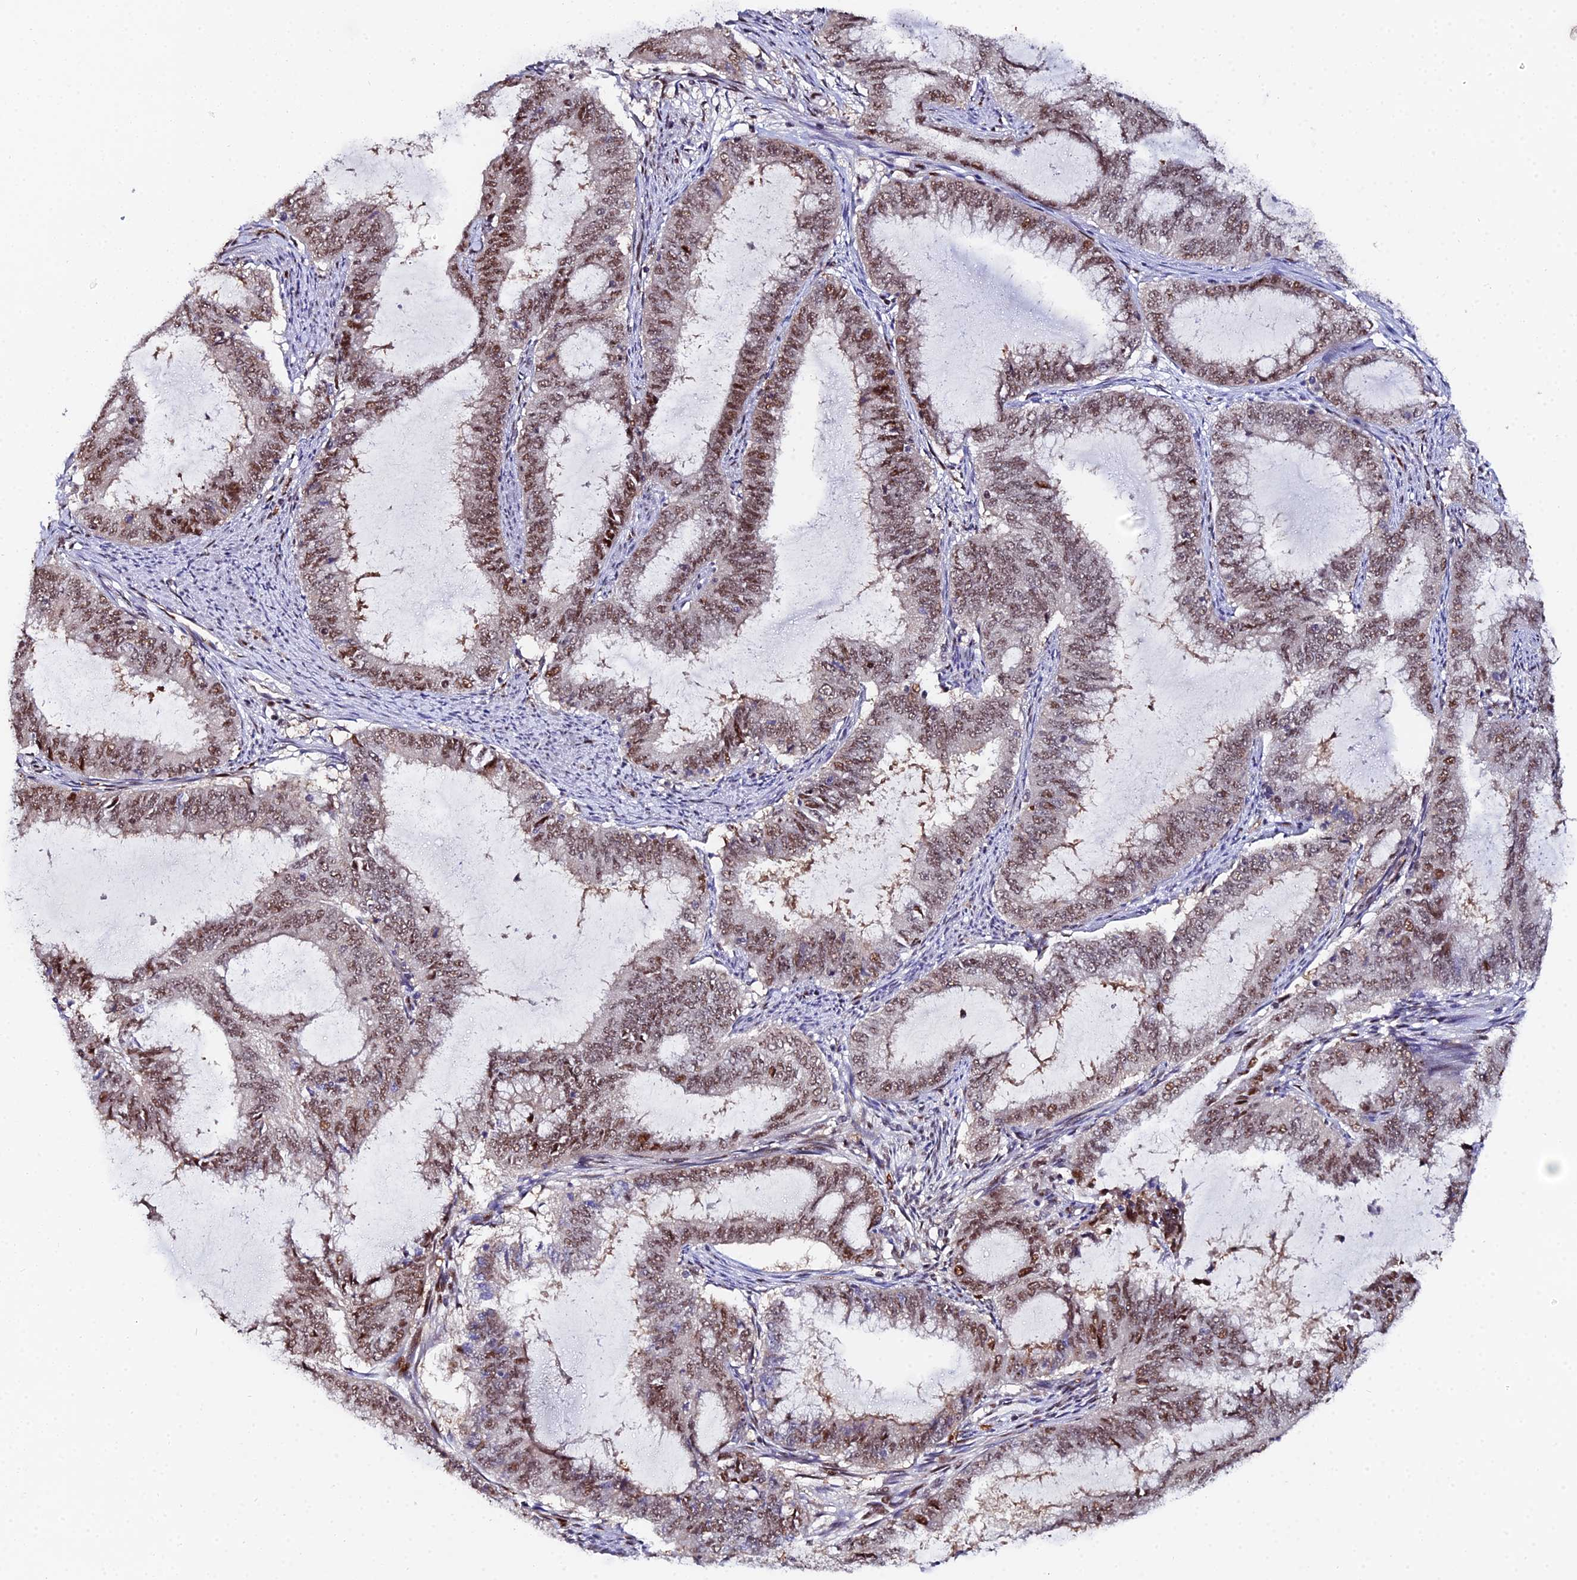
{"staining": {"intensity": "moderate", "quantity": ">75%", "location": "nuclear"}, "tissue": "endometrial cancer", "cell_type": "Tumor cells", "image_type": "cancer", "snomed": [{"axis": "morphology", "description": "Adenocarcinoma, NOS"}, {"axis": "topography", "description": "Endometrium"}], "caption": "Immunohistochemistry staining of endometrial cancer (adenocarcinoma), which demonstrates medium levels of moderate nuclear positivity in approximately >75% of tumor cells indicating moderate nuclear protein expression. The staining was performed using DAB (brown) for protein detection and nuclei were counterstained in hematoxylin (blue).", "gene": "TIFA", "patient": {"sex": "female", "age": 51}}